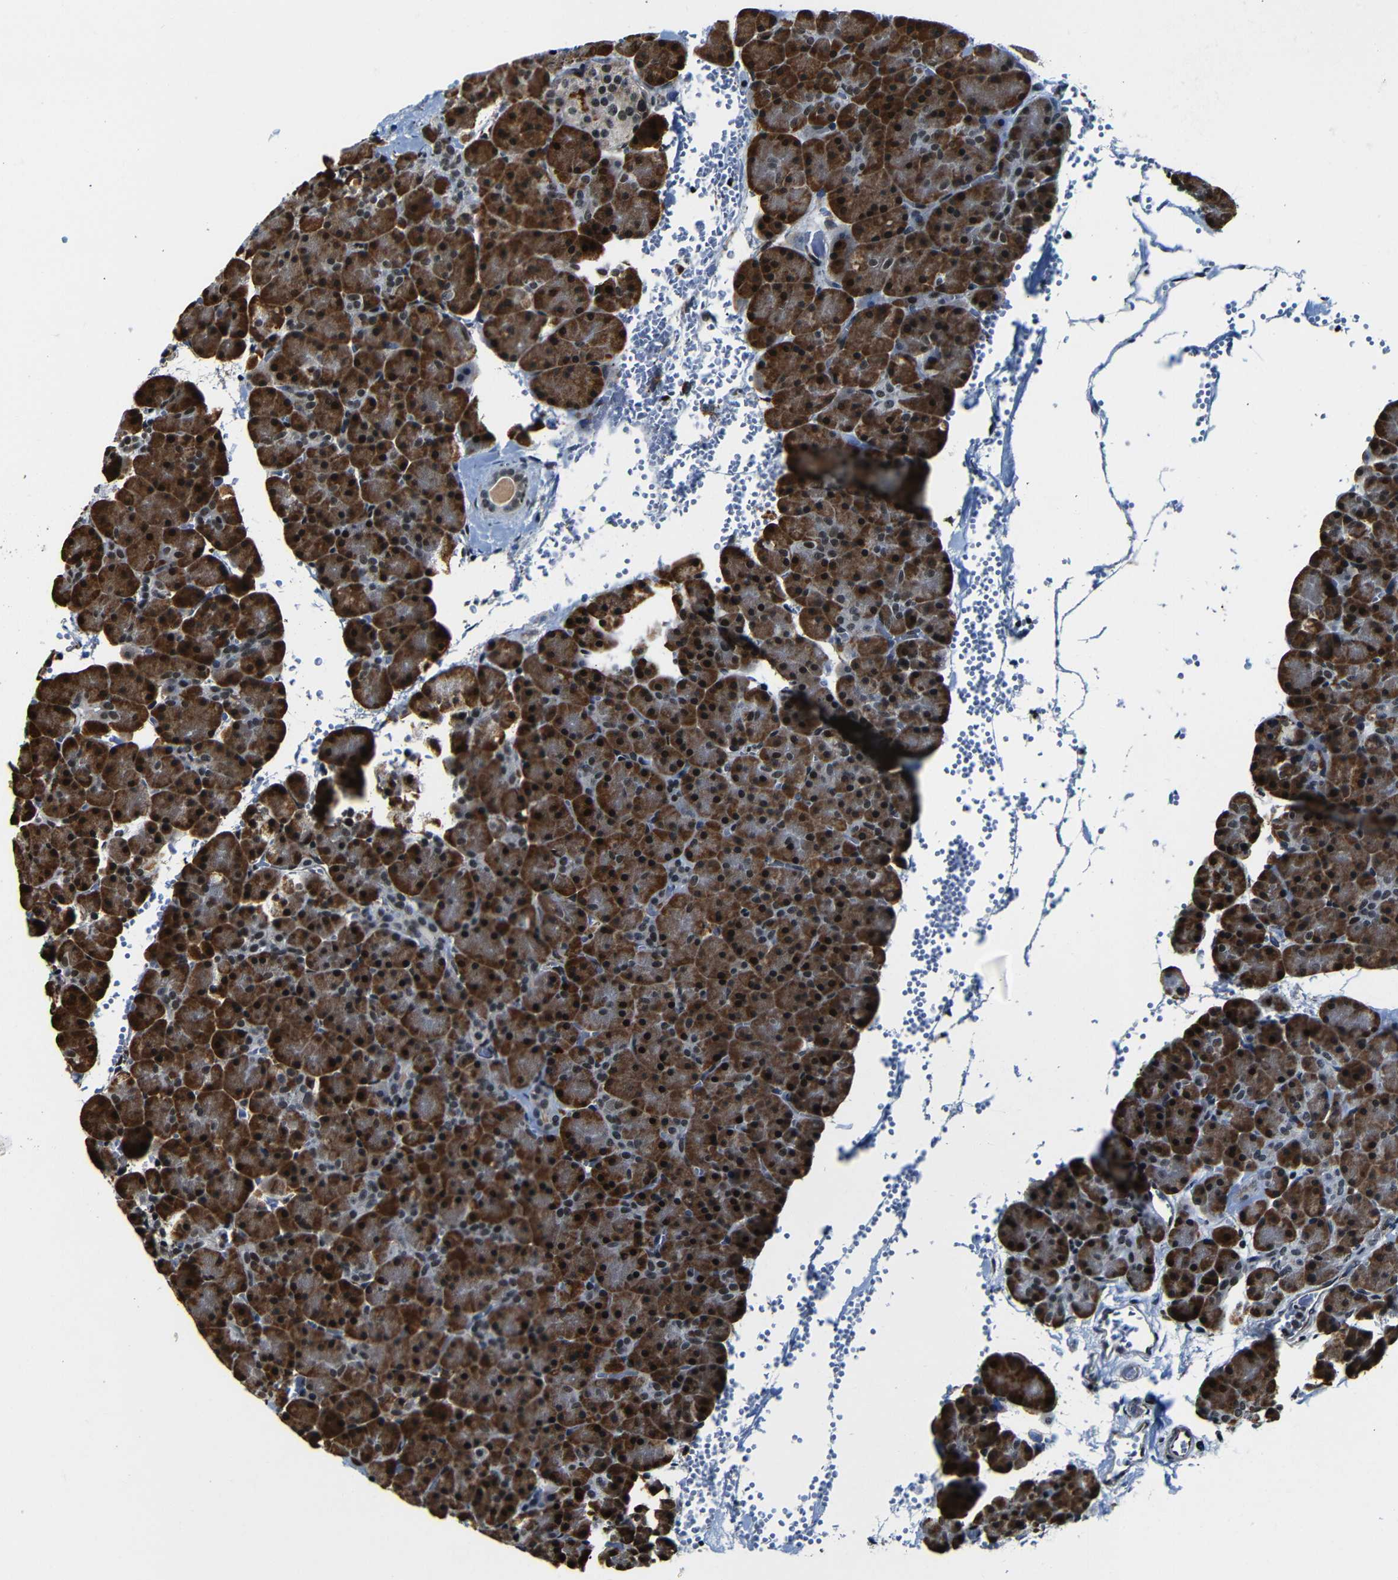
{"staining": {"intensity": "strong", "quantity": ">75%", "location": "cytoplasmic/membranous,nuclear"}, "tissue": "pancreas", "cell_type": "Exocrine glandular cells", "image_type": "normal", "snomed": [{"axis": "morphology", "description": "Normal tissue, NOS"}, {"axis": "topography", "description": "Pancreas"}], "caption": "Immunohistochemistry (IHC) micrograph of unremarkable human pancreas stained for a protein (brown), which shows high levels of strong cytoplasmic/membranous,nuclear staining in about >75% of exocrine glandular cells.", "gene": "NCBP3", "patient": {"sex": "female", "age": 35}}